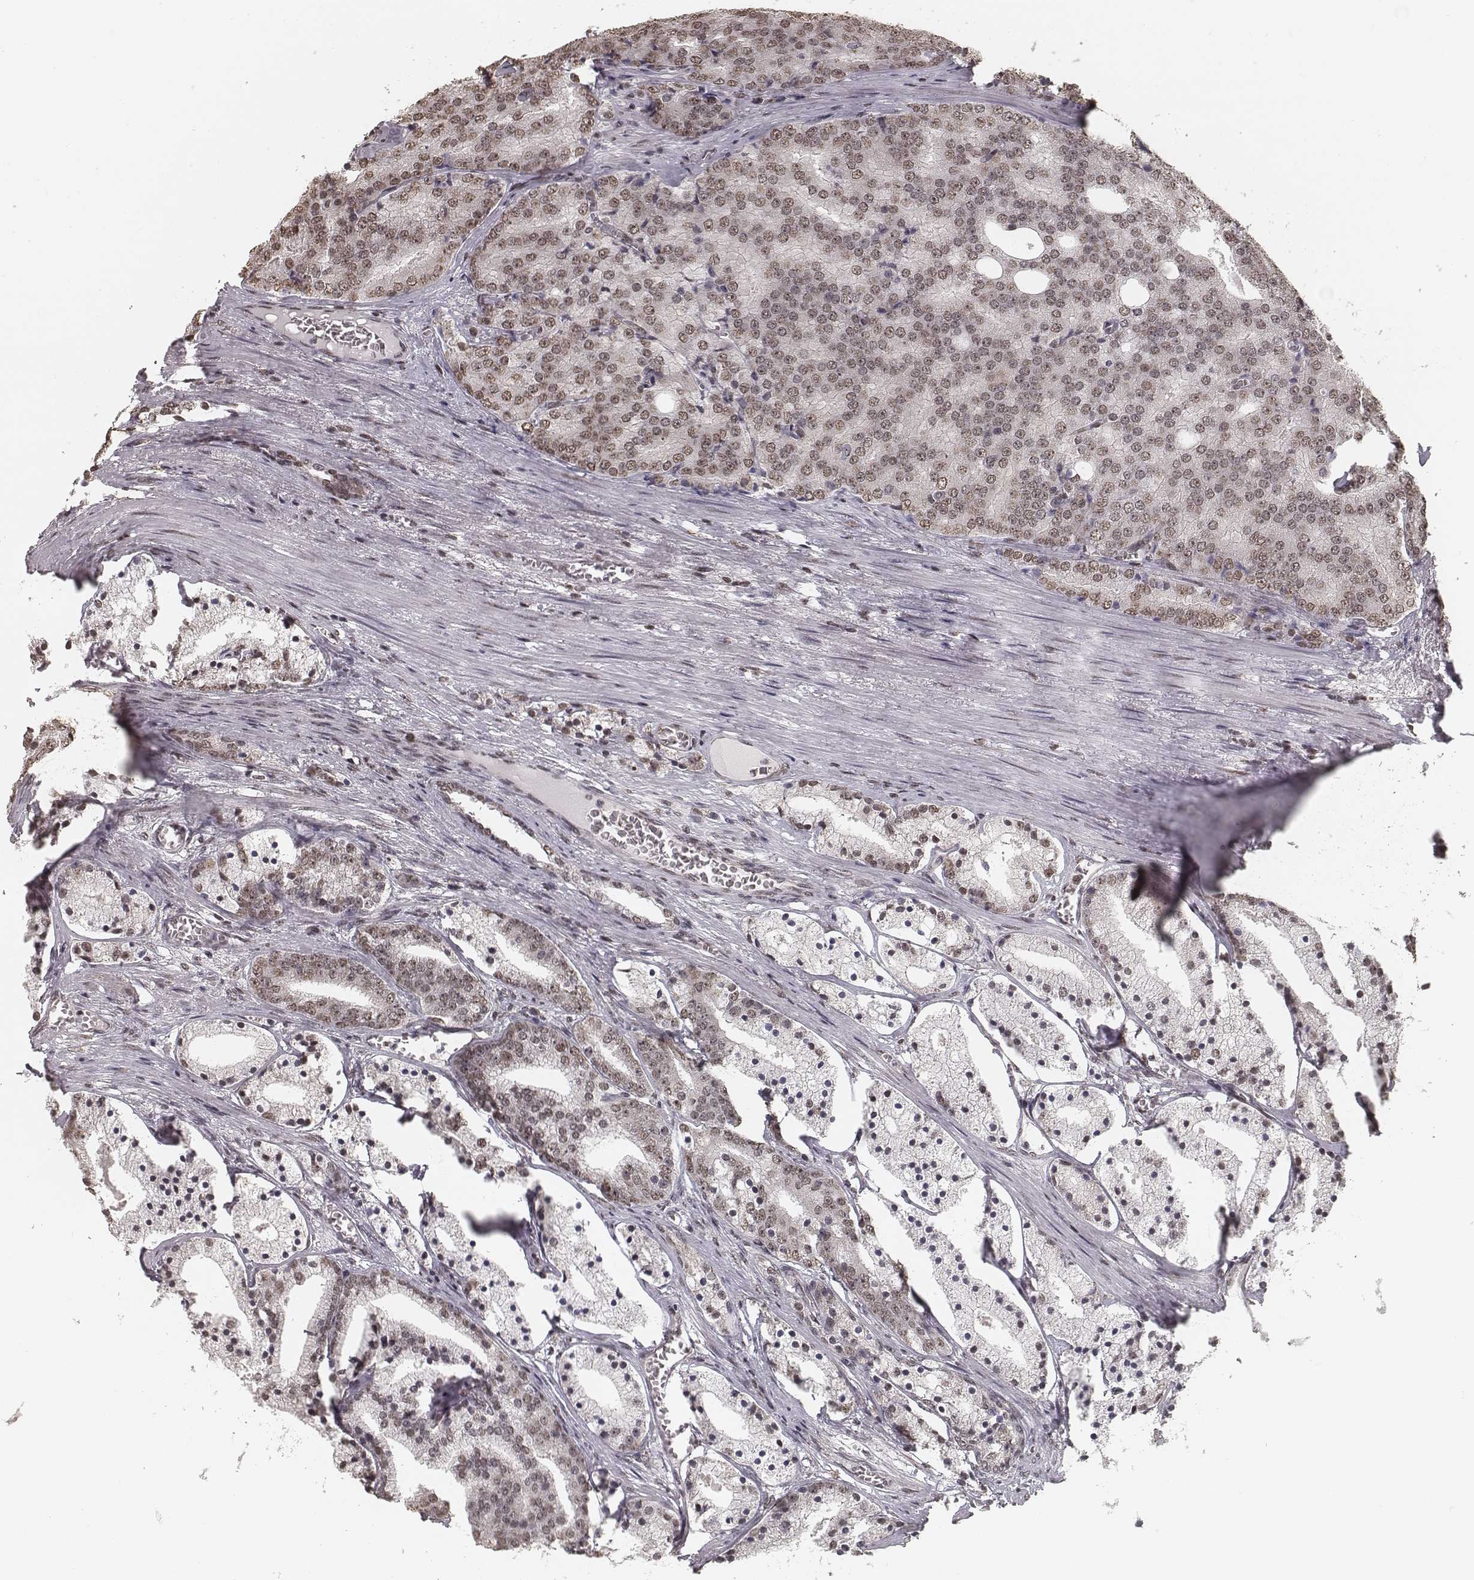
{"staining": {"intensity": "weak", "quantity": "25%-75%", "location": "nuclear"}, "tissue": "prostate cancer", "cell_type": "Tumor cells", "image_type": "cancer", "snomed": [{"axis": "morphology", "description": "Adenocarcinoma, NOS"}, {"axis": "topography", "description": "Prostate"}], "caption": "Brown immunohistochemical staining in human prostate cancer (adenocarcinoma) reveals weak nuclear positivity in about 25%-75% of tumor cells.", "gene": "HMGA2", "patient": {"sex": "male", "age": 69}}